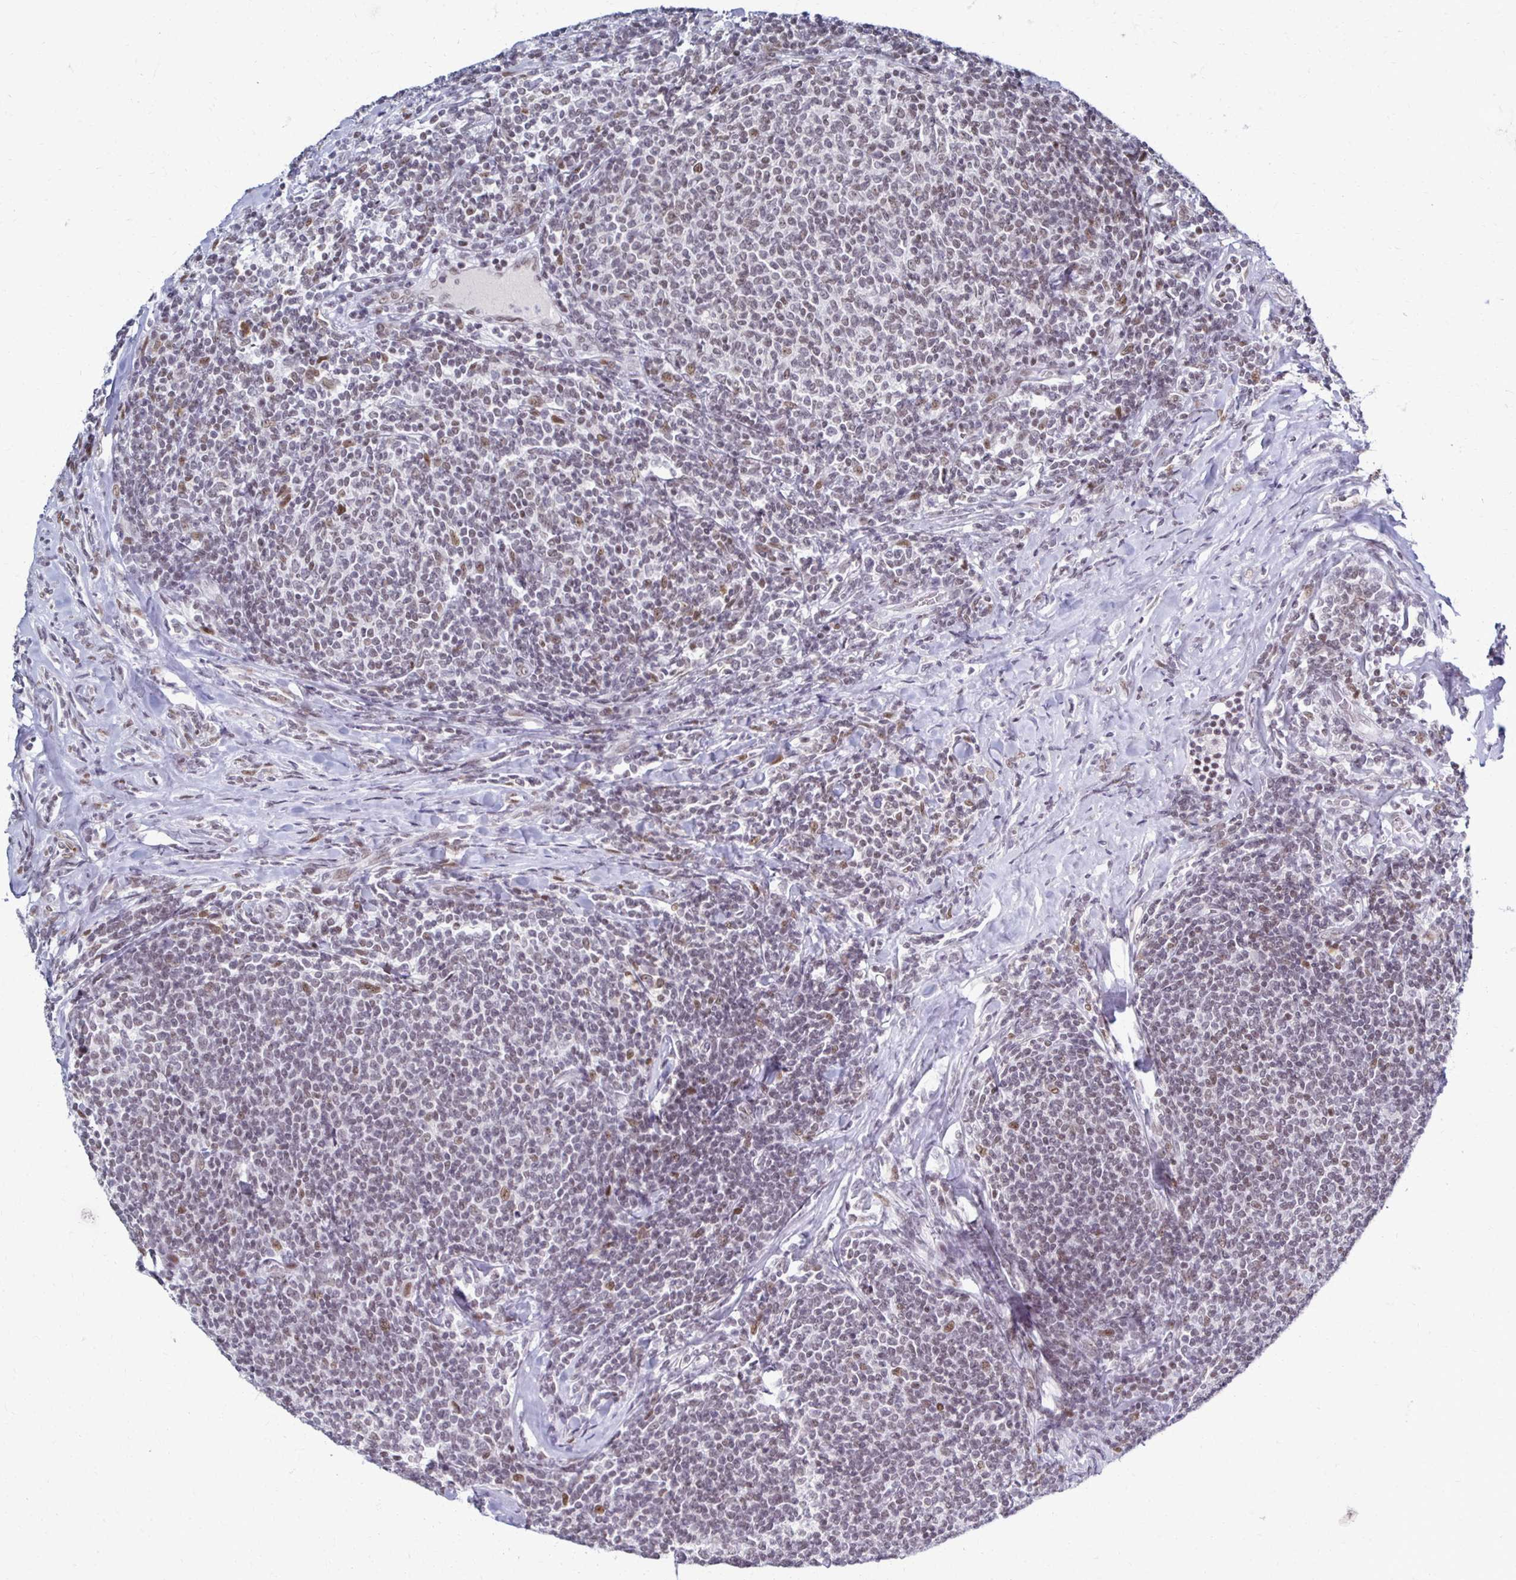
{"staining": {"intensity": "weak", "quantity": ">75%", "location": "nuclear"}, "tissue": "lymphoma", "cell_type": "Tumor cells", "image_type": "cancer", "snomed": [{"axis": "morphology", "description": "Malignant lymphoma, non-Hodgkin's type, Low grade"}, {"axis": "topography", "description": "Lymph node"}], "caption": "Human lymphoma stained for a protein (brown) demonstrates weak nuclear positive staining in approximately >75% of tumor cells.", "gene": "IRF7", "patient": {"sex": "male", "age": 52}}